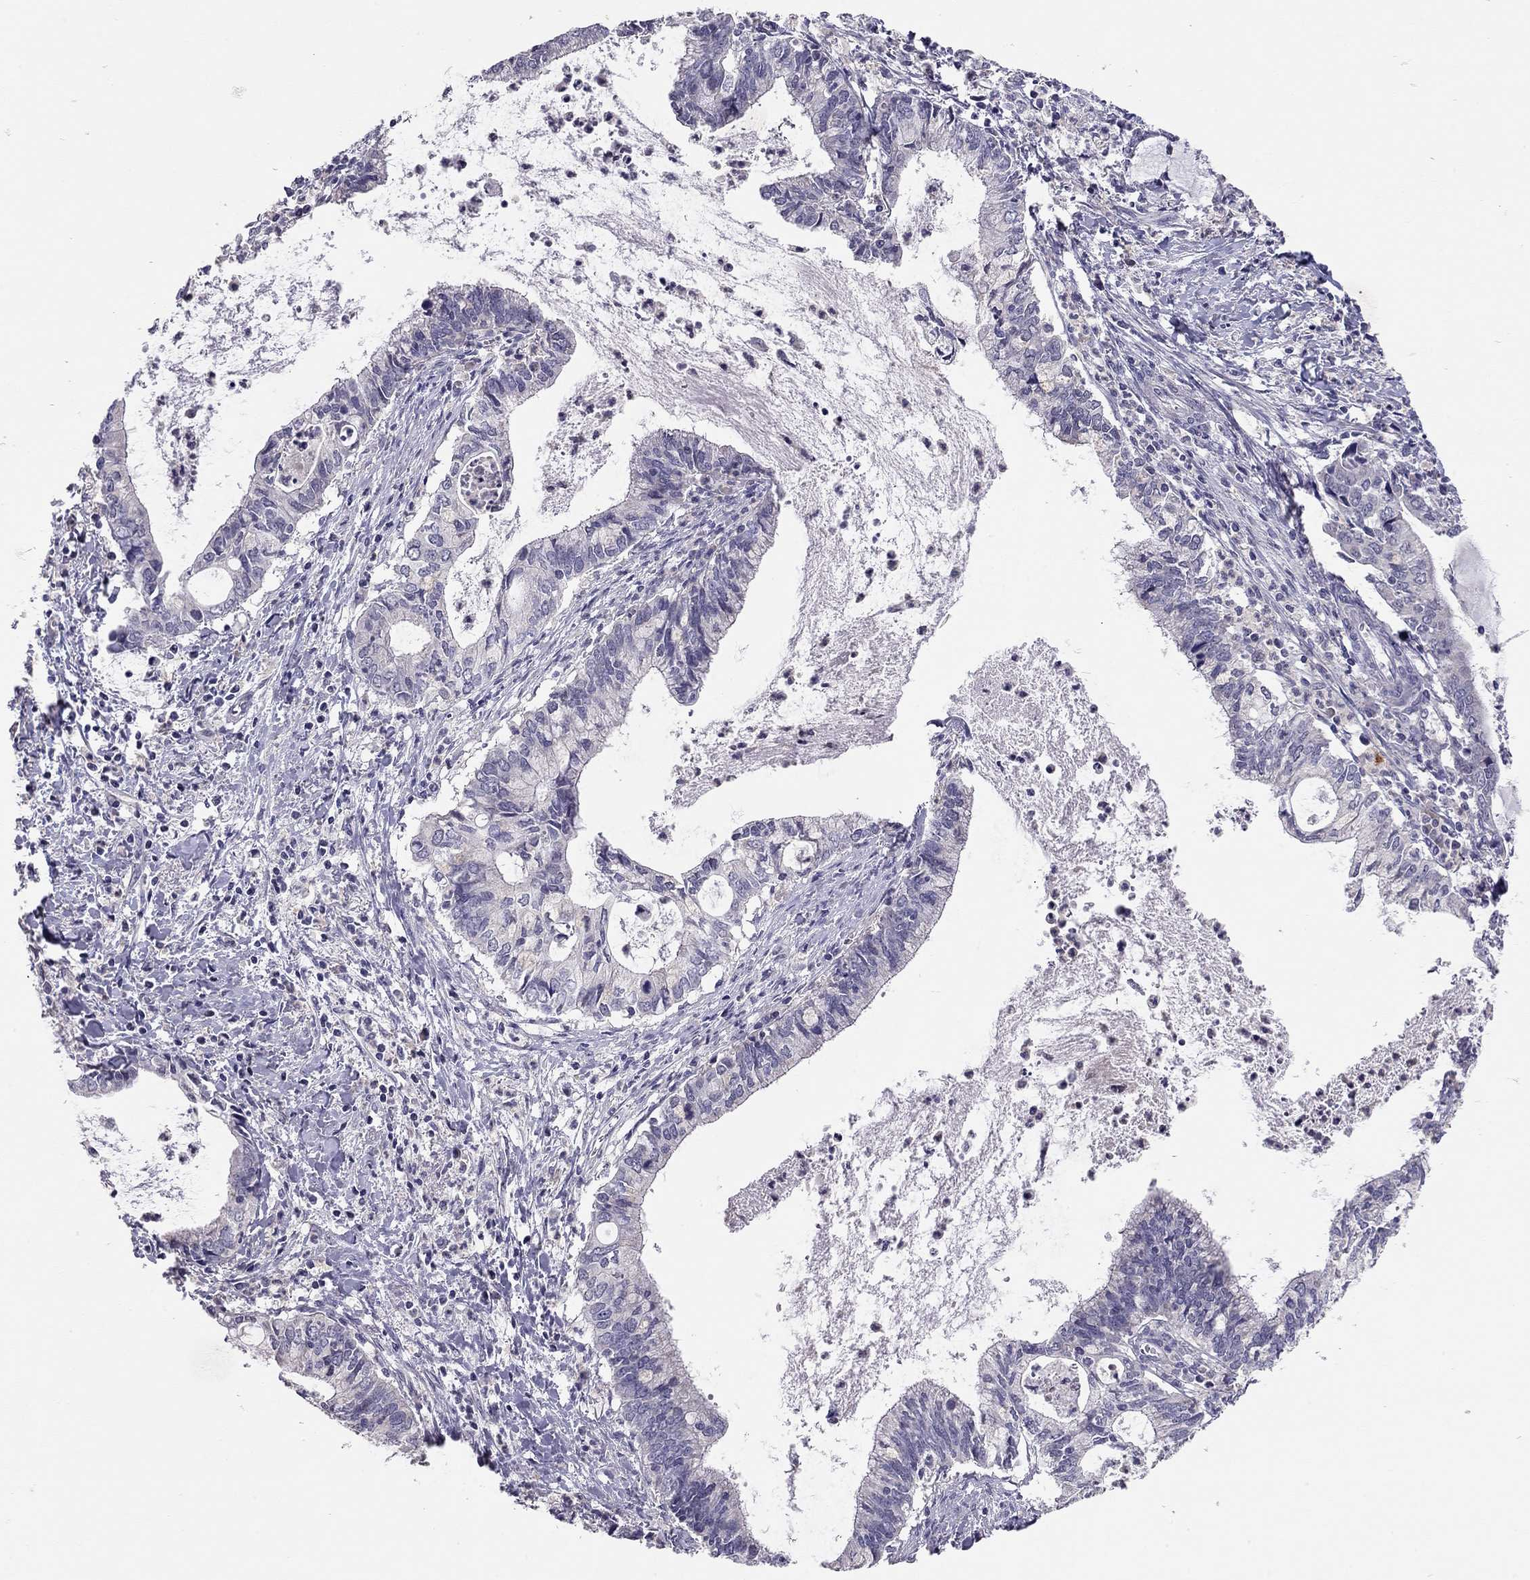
{"staining": {"intensity": "negative", "quantity": "none", "location": "none"}, "tissue": "cervical cancer", "cell_type": "Tumor cells", "image_type": "cancer", "snomed": [{"axis": "morphology", "description": "Adenocarcinoma, NOS"}, {"axis": "topography", "description": "Cervix"}], "caption": "Immunohistochemistry (IHC) of cervical adenocarcinoma shows no expression in tumor cells.", "gene": "SCARB1", "patient": {"sex": "female", "age": 42}}